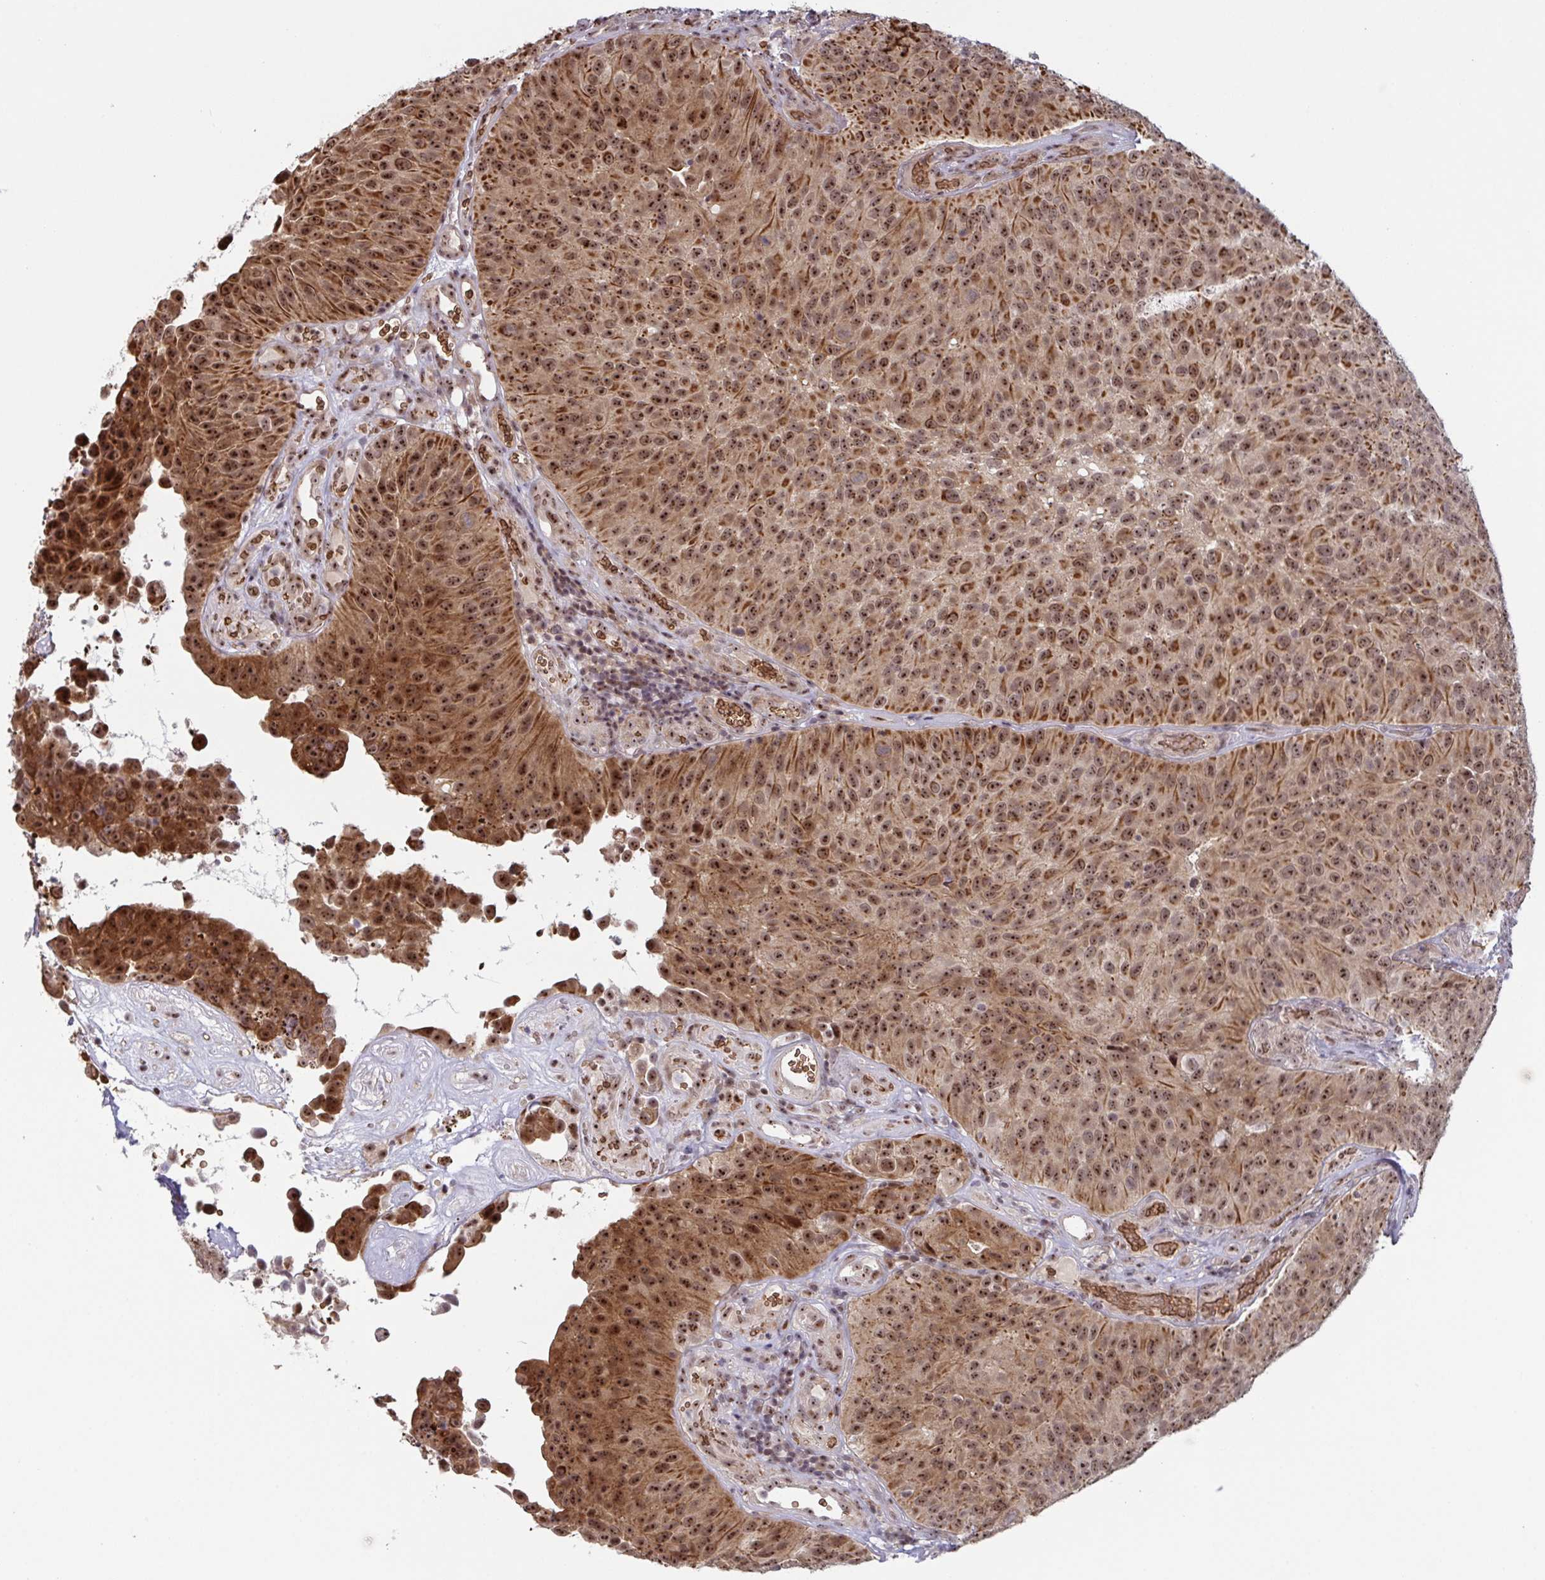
{"staining": {"intensity": "strong", "quantity": ">75%", "location": "cytoplasmic/membranous,nuclear"}, "tissue": "urothelial cancer", "cell_type": "Tumor cells", "image_type": "cancer", "snomed": [{"axis": "morphology", "description": "Urothelial carcinoma, Low grade"}, {"axis": "topography", "description": "Urinary bladder"}], "caption": "This micrograph reveals IHC staining of human low-grade urothelial carcinoma, with high strong cytoplasmic/membranous and nuclear positivity in about >75% of tumor cells.", "gene": "NLRP13", "patient": {"sex": "male", "age": 76}}